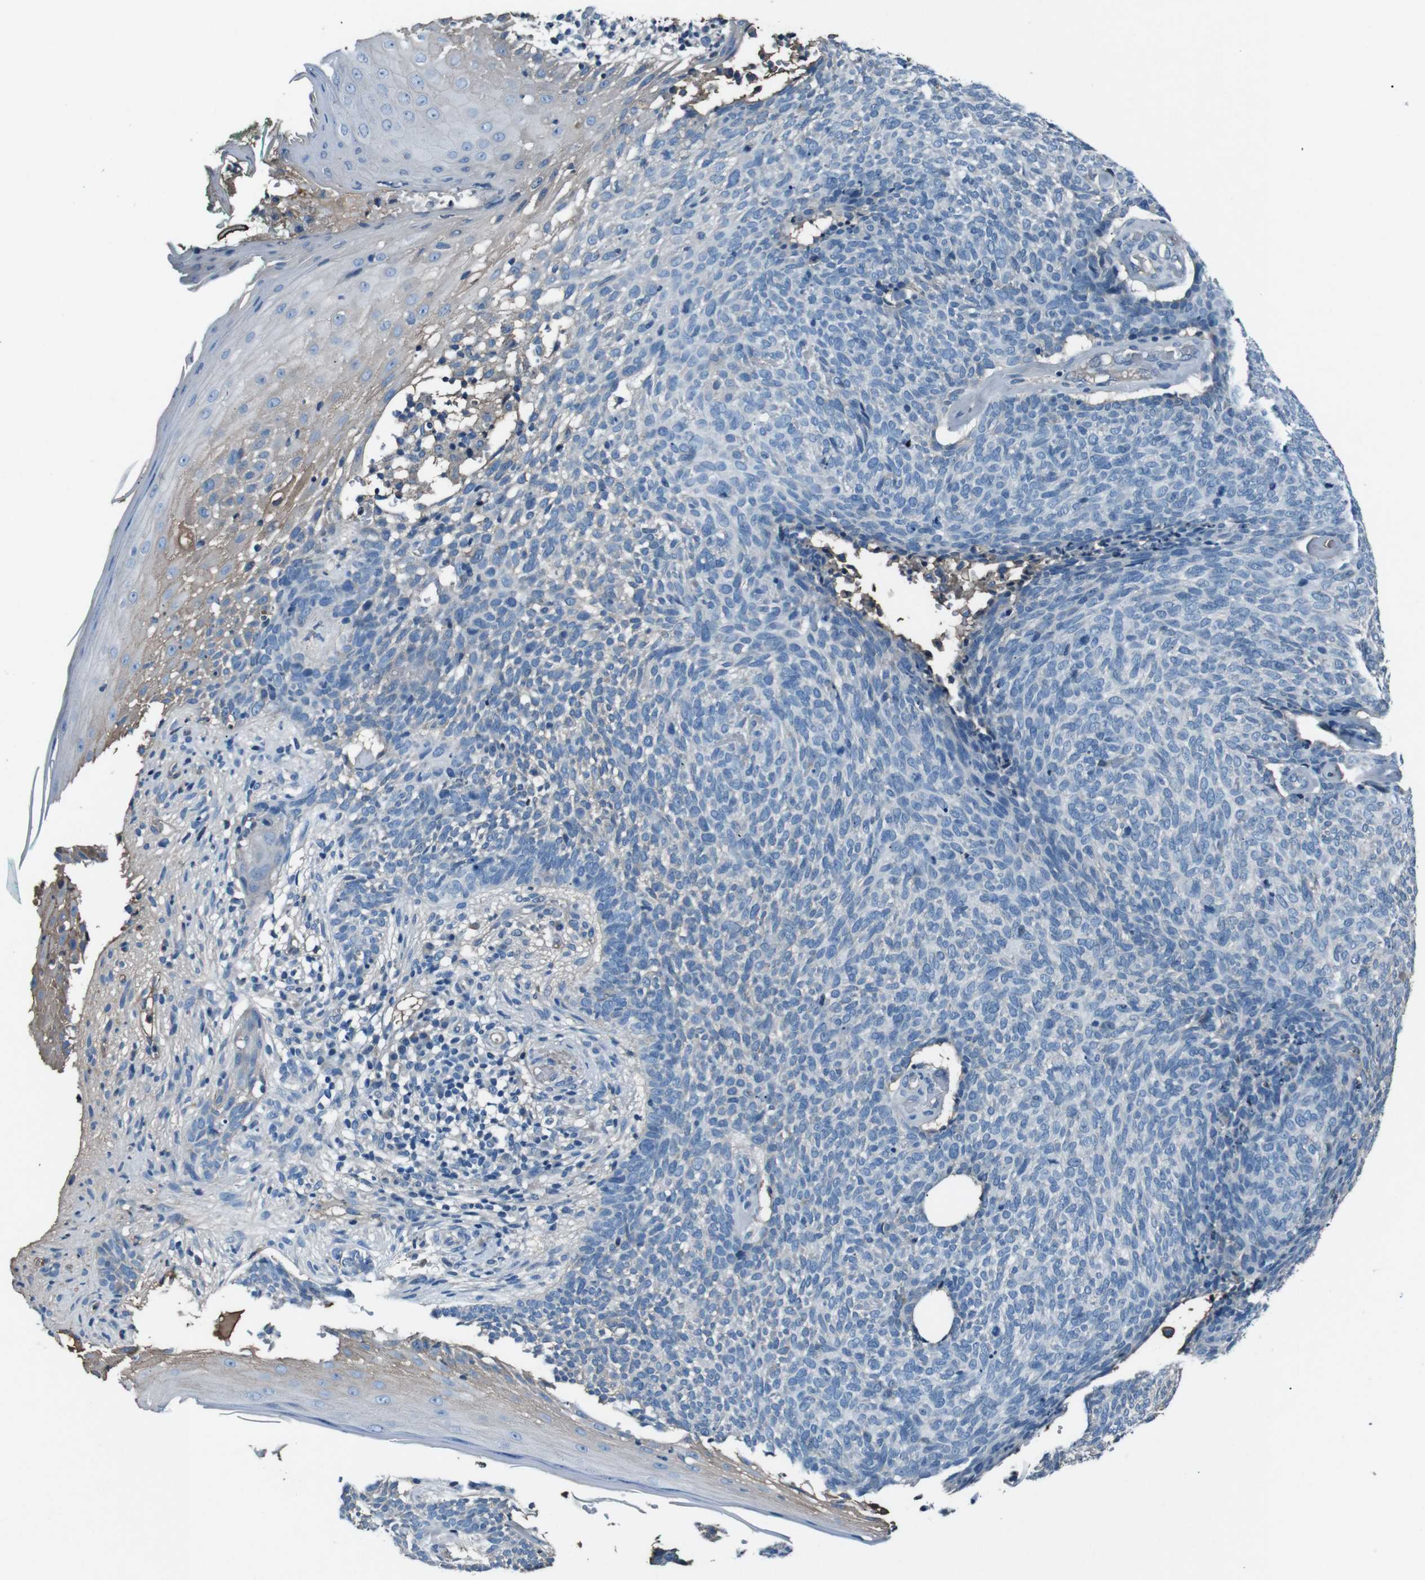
{"staining": {"intensity": "negative", "quantity": "none", "location": "none"}, "tissue": "skin cancer", "cell_type": "Tumor cells", "image_type": "cancer", "snomed": [{"axis": "morphology", "description": "Basal cell carcinoma"}, {"axis": "topography", "description": "Skin"}], "caption": "The image reveals no staining of tumor cells in basal cell carcinoma (skin).", "gene": "LEP", "patient": {"sex": "female", "age": 84}}